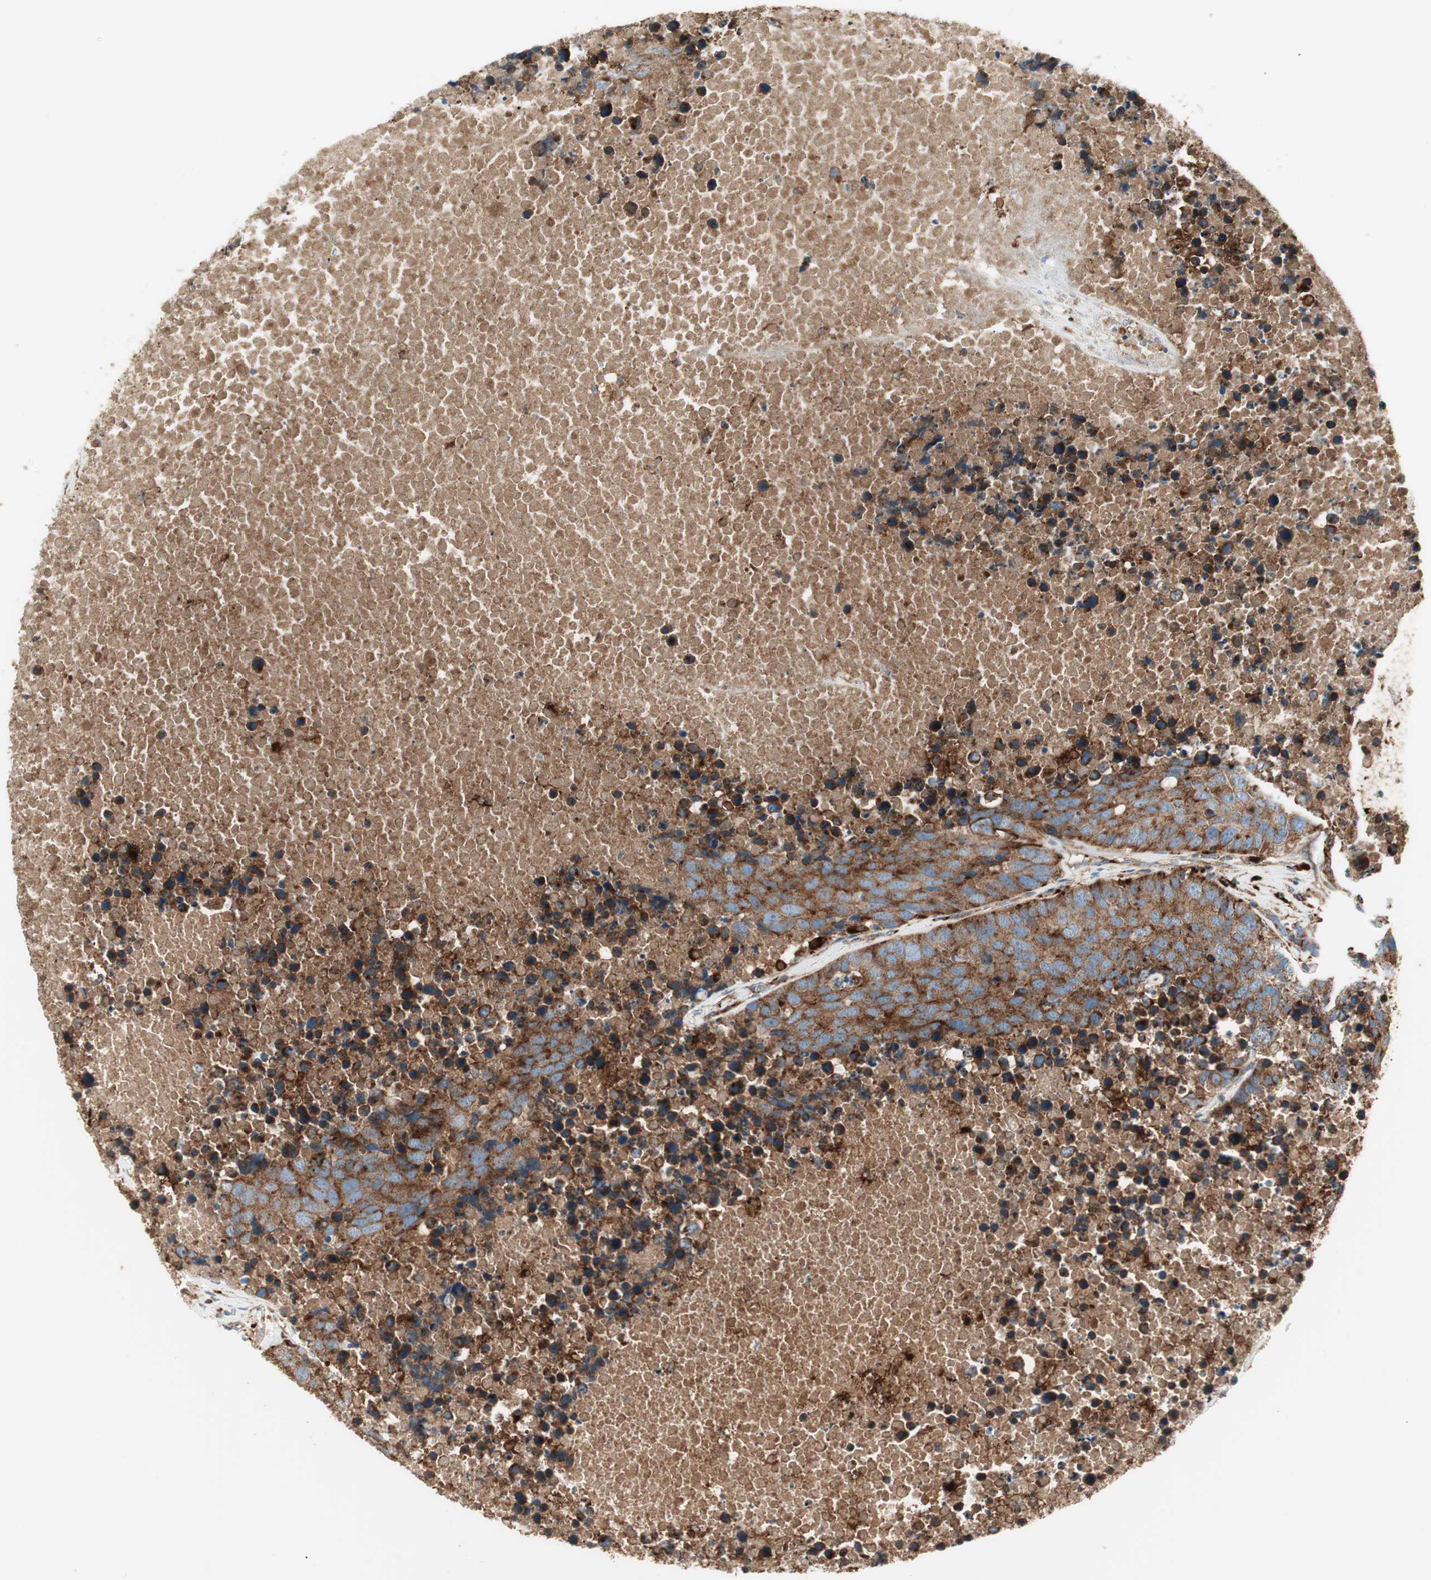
{"staining": {"intensity": "moderate", "quantity": ">75%", "location": "cytoplasmic/membranous"}, "tissue": "carcinoid", "cell_type": "Tumor cells", "image_type": "cancer", "snomed": [{"axis": "morphology", "description": "Carcinoid, malignant, NOS"}, {"axis": "topography", "description": "Lung"}], "caption": "Human carcinoid stained with a brown dye exhibits moderate cytoplasmic/membranous positive positivity in about >75% of tumor cells.", "gene": "ATP6V1G1", "patient": {"sex": "male", "age": 60}}